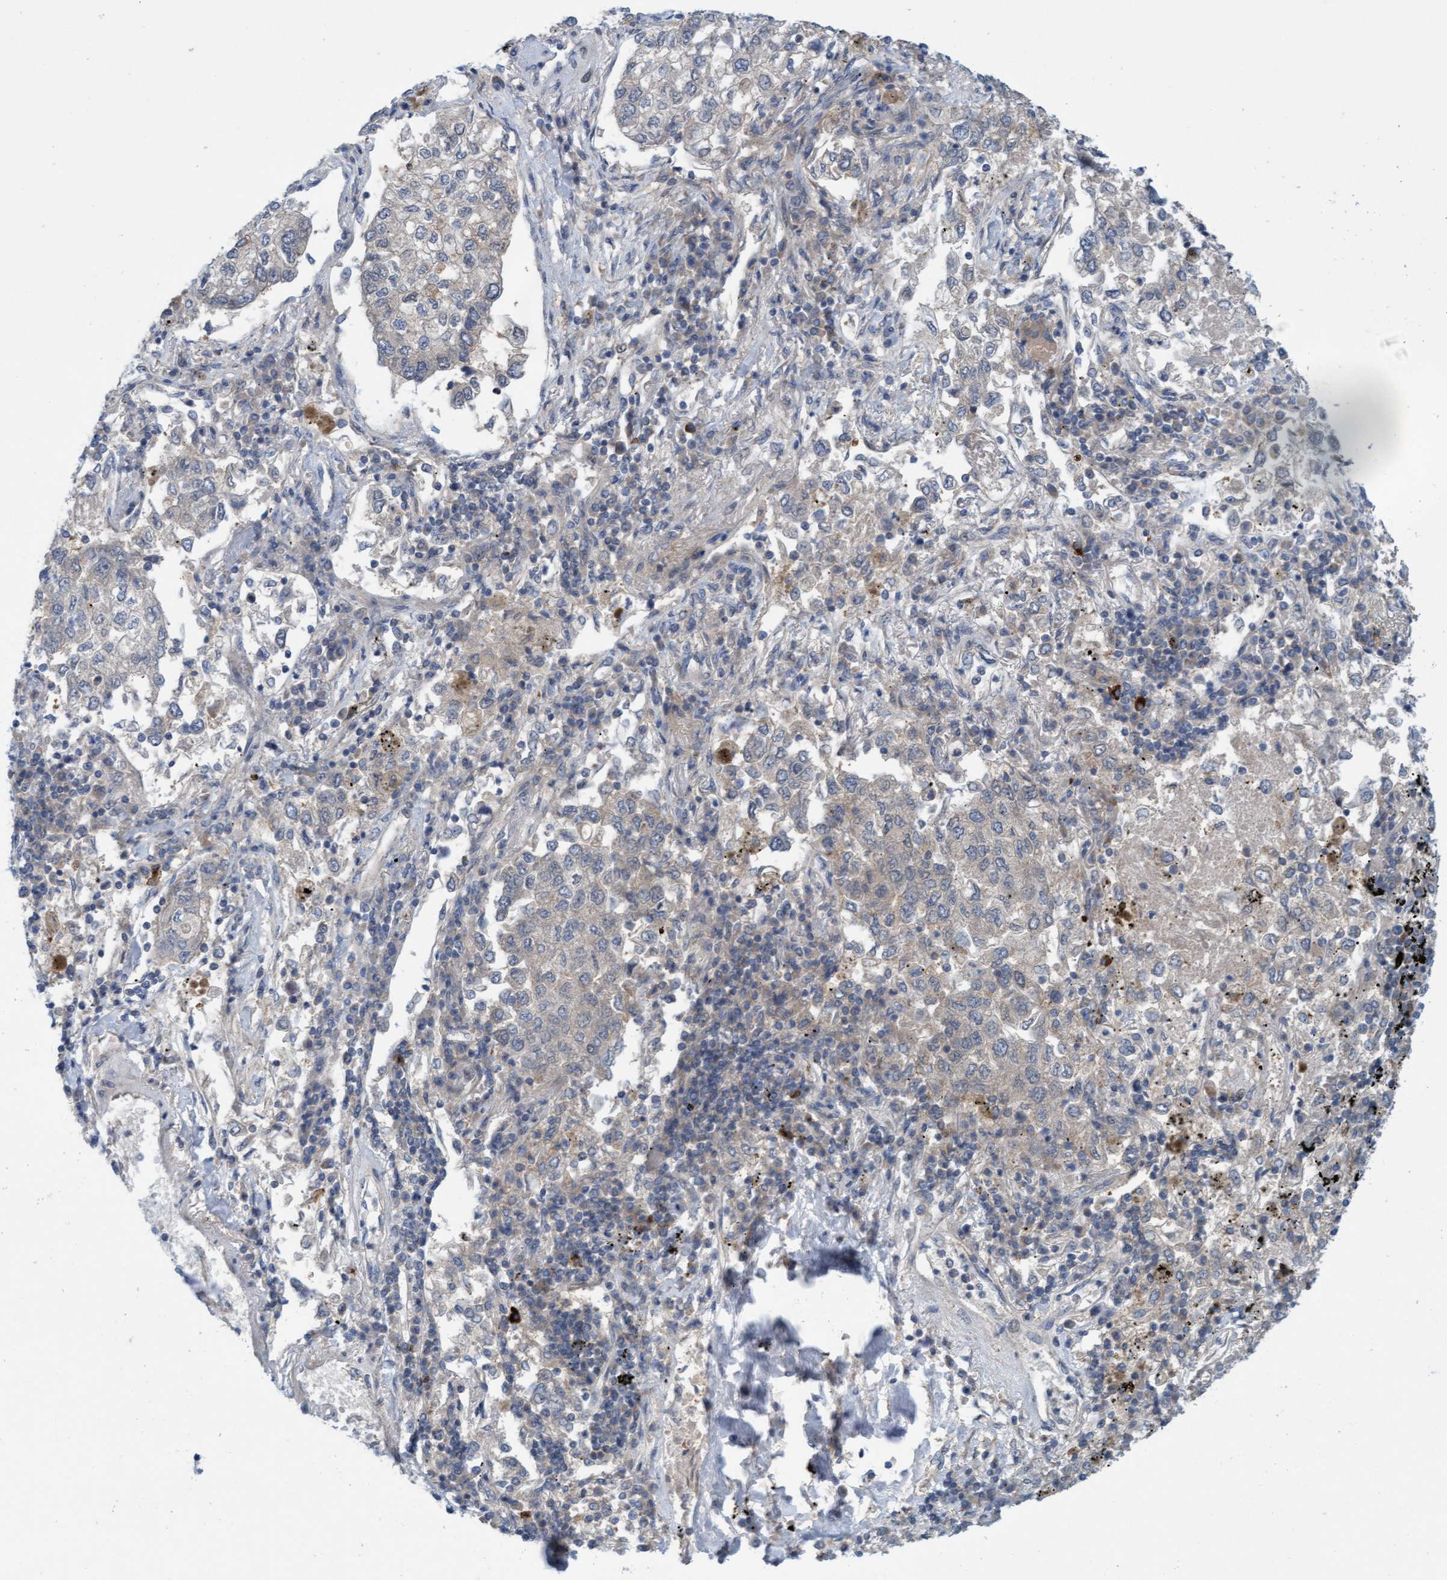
{"staining": {"intensity": "negative", "quantity": "none", "location": "none"}, "tissue": "lung cancer", "cell_type": "Tumor cells", "image_type": "cancer", "snomed": [{"axis": "morphology", "description": "Inflammation, NOS"}, {"axis": "morphology", "description": "Adenocarcinoma, NOS"}, {"axis": "topography", "description": "Lung"}], "caption": "The photomicrograph shows no significant positivity in tumor cells of lung cancer. Brightfield microscopy of immunohistochemistry (IHC) stained with DAB (3,3'-diaminobenzidine) (brown) and hematoxylin (blue), captured at high magnification.", "gene": "KLHL25", "patient": {"sex": "male", "age": 63}}